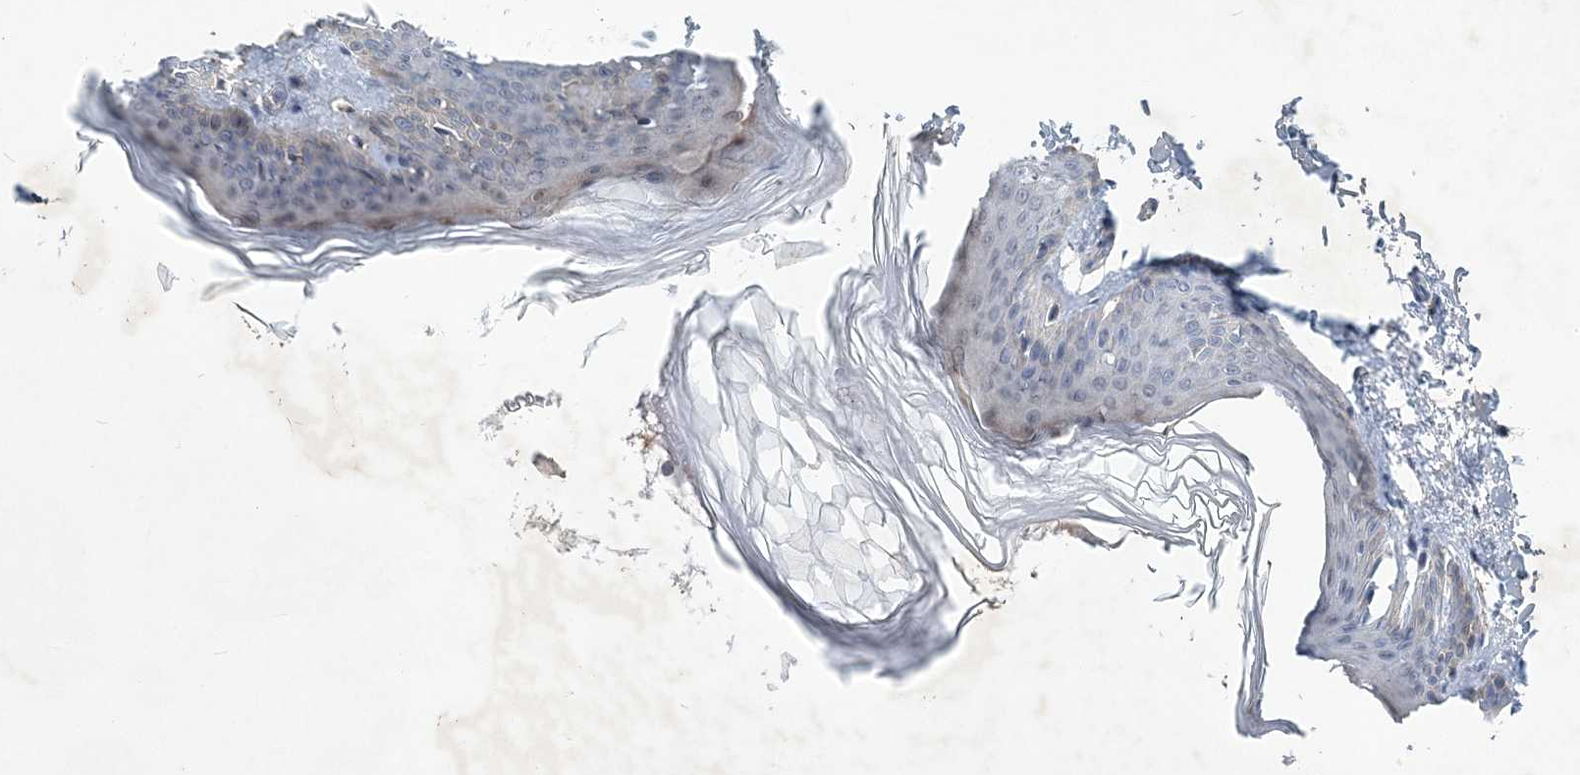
{"staining": {"intensity": "negative", "quantity": "none", "location": "none"}, "tissue": "skin", "cell_type": "Keratinocytes", "image_type": "normal", "snomed": [{"axis": "morphology", "description": "Normal tissue, NOS"}, {"axis": "topography", "description": "Skin"}], "caption": "Immunohistochemical staining of benign skin reveals no significant staining in keratinocytes.", "gene": "RNF25", "patient": {"sex": "female", "age": 27}}